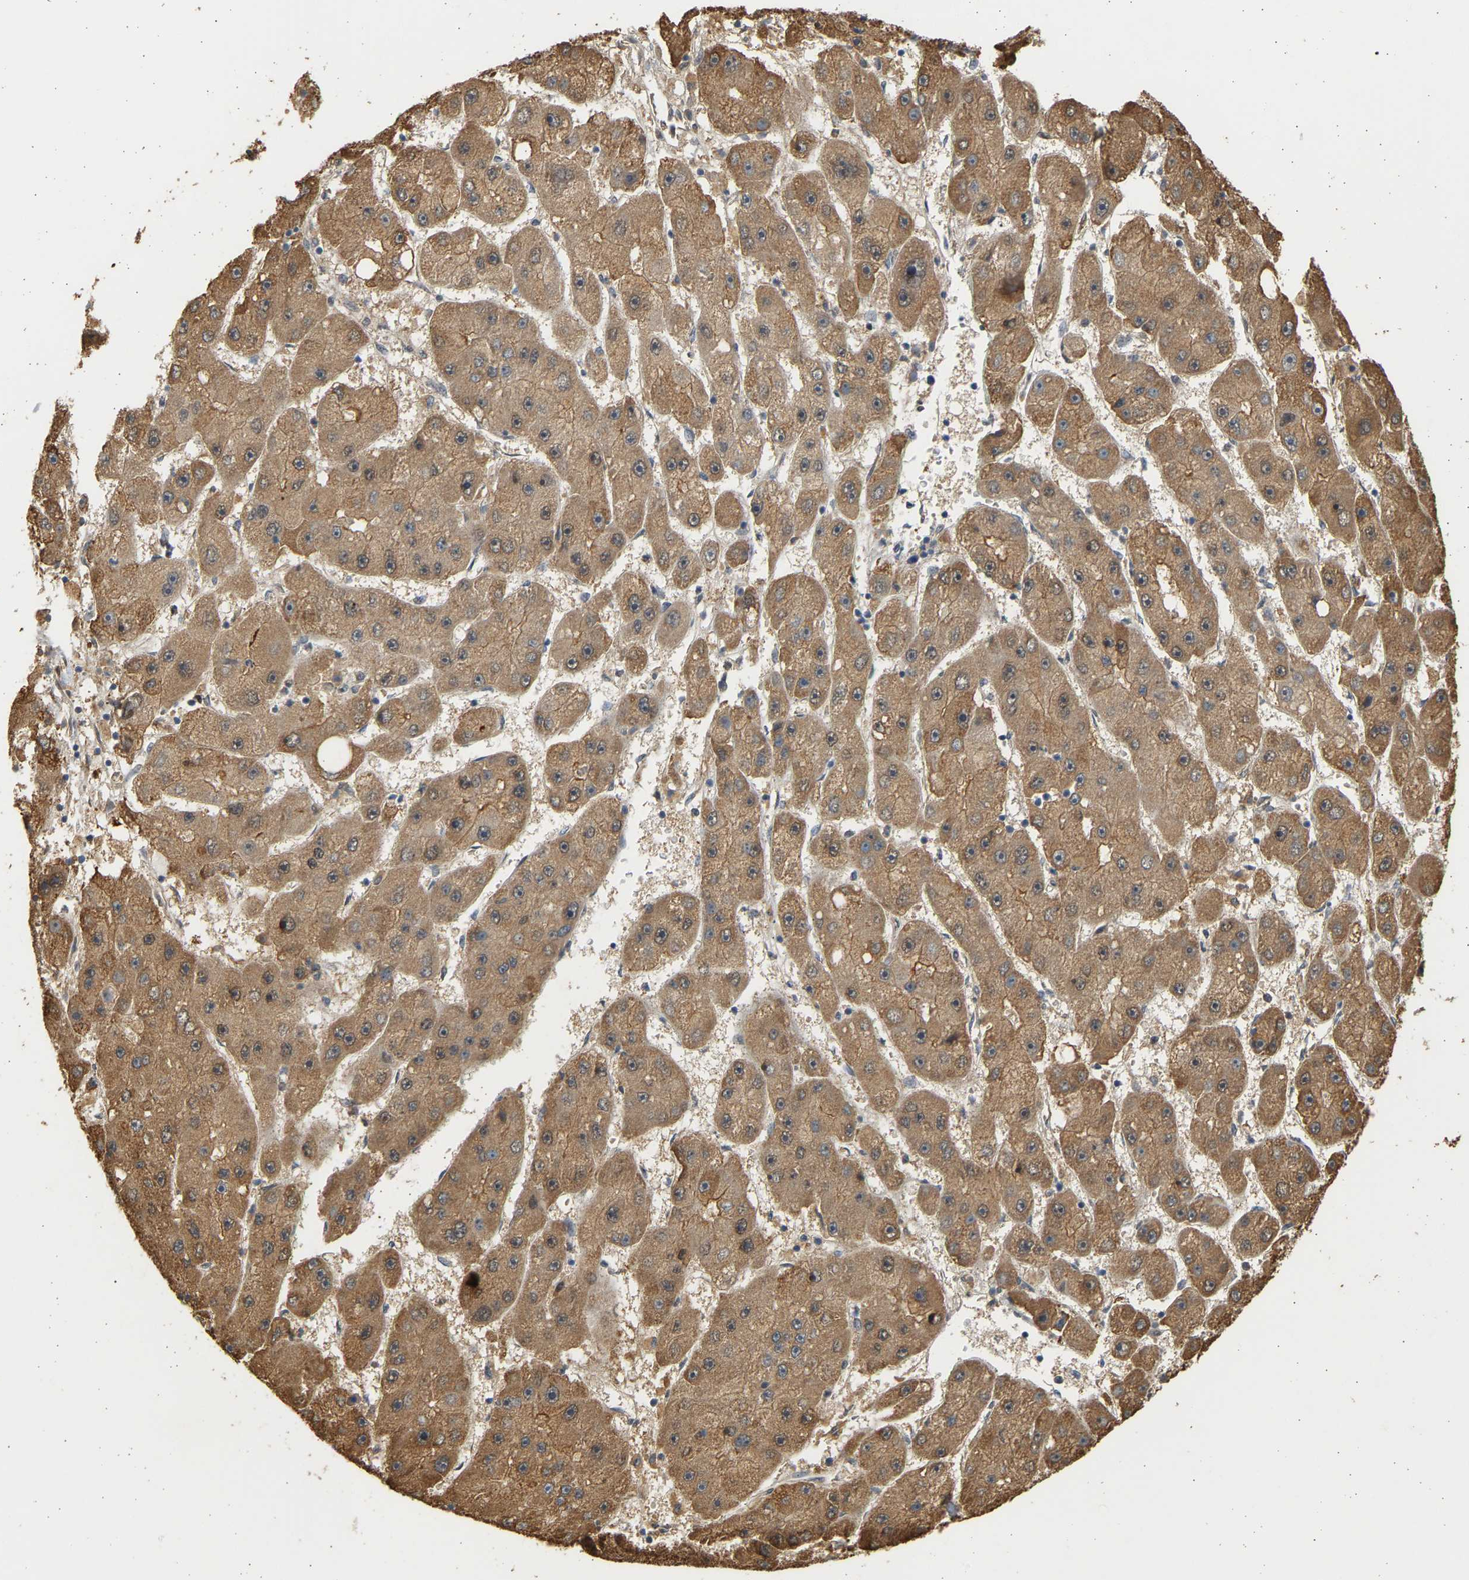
{"staining": {"intensity": "moderate", "quantity": ">75%", "location": "cytoplasmic/membranous"}, "tissue": "liver cancer", "cell_type": "Tumor cells", "image_type": "cancer", "snomed": [{"axis": "morphology", "description": "Carcinoma, Hepatocellular, NOS"}, {"axis": "topography", "description": "Liver"}], "caption": "Moderate cytoplasmic/membranous protein expression is appreciated in about >75% of tumor cells in liver cancer.", "gene": "B4GALT6", "patient": {"sex": "female", "age": 61}}